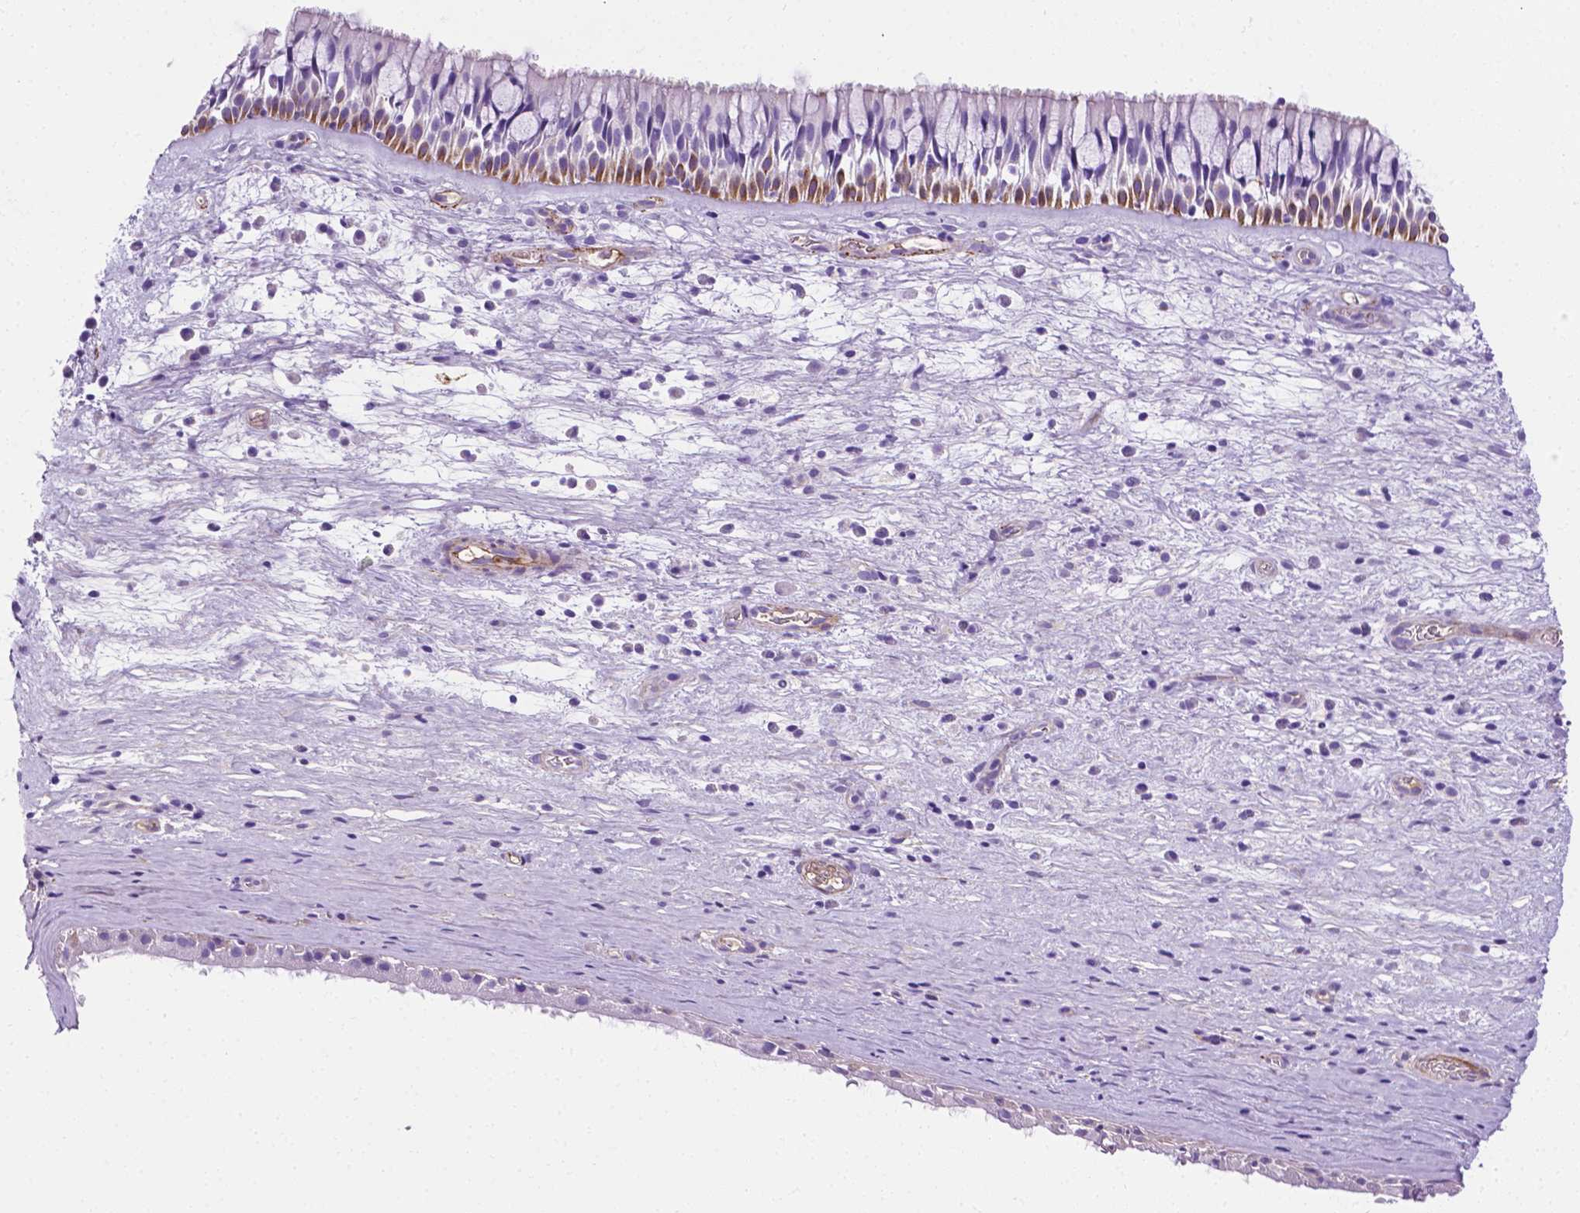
{"staining": {"intensity": "moderate", "quantity": "<25%", "location": "cytoplasmic/membranous"}, "tissue": "nasopharynx", "cell_type": "Respiratory epithelial cells", "image_type": "normal", "snomed": [{"axis": "morphology", "description": "Normal tissue, NOS"}, {"axis": "topography", "description": "Nasopharynx"}], "caption": "Protein staining by immunohistochemistry (IHC) demonstrates moderate cytoplasmic/membranous positivity in about <25% of respiratory epithelial cells in normal nasopharynx.", "gene": "APOE", "patient": {"sex": "male", "age": 74}}